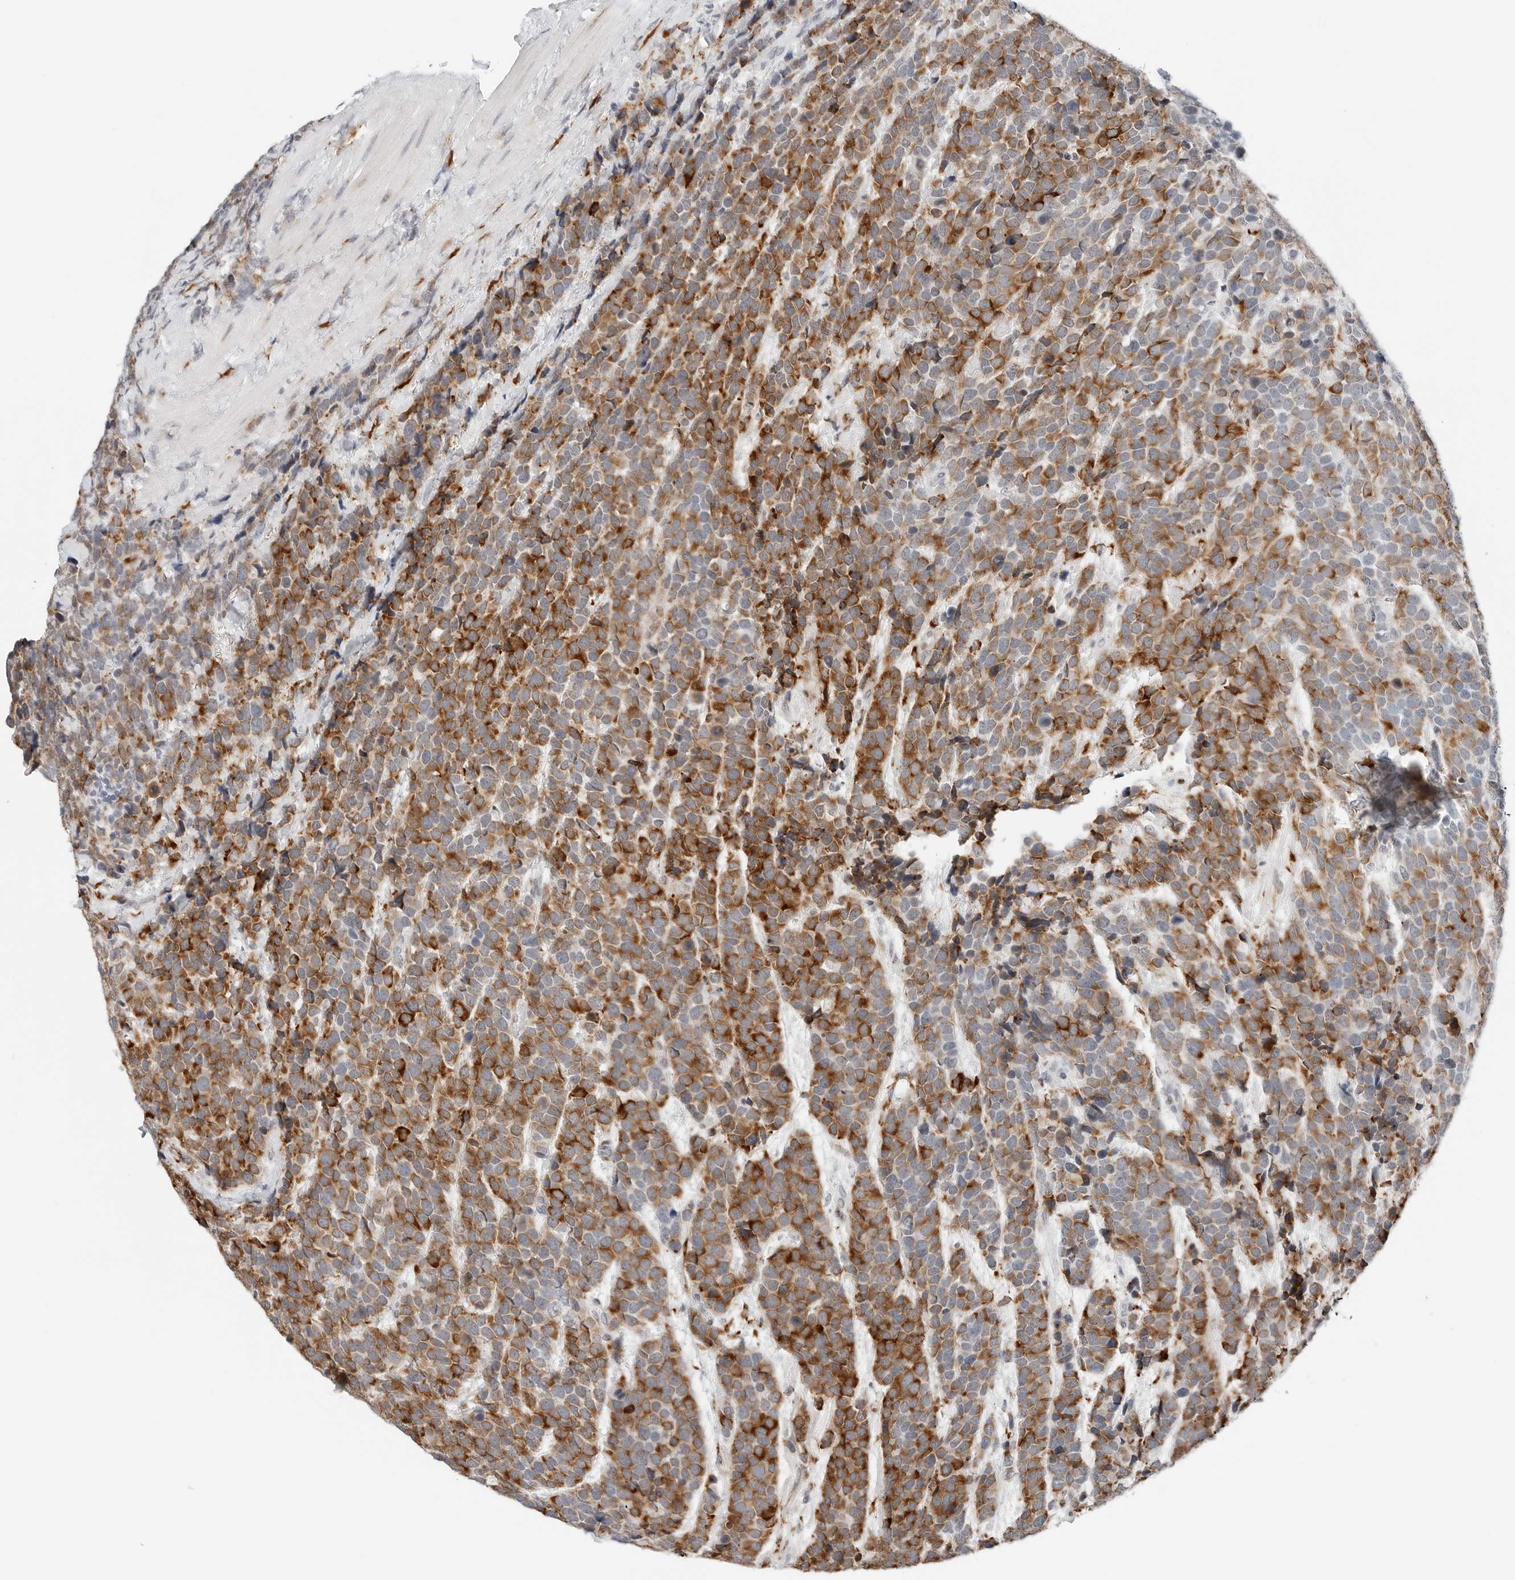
{"staining": {"intensity": "strong", "quantity": "25%-75%", "location": "cytoplasmic/membranous"}, "tissue": "urothelial cancer", "cell_type": "Tumor cells", "image_type": "cancer", "snomed": [{"axis": "morphology", "description": "Urothelial carcinoma, High grade"}, {"axis": "topography", "description": "Urinary bladder"}], "caption": "Immunohistochemical staining of urothelial cancer reveals high levels of strong cytoplasmic/membranous staining in about 25%-75% of tumor cells.", "gene": "P4HA2", "patient": {"sex": "female", "age": 82}}